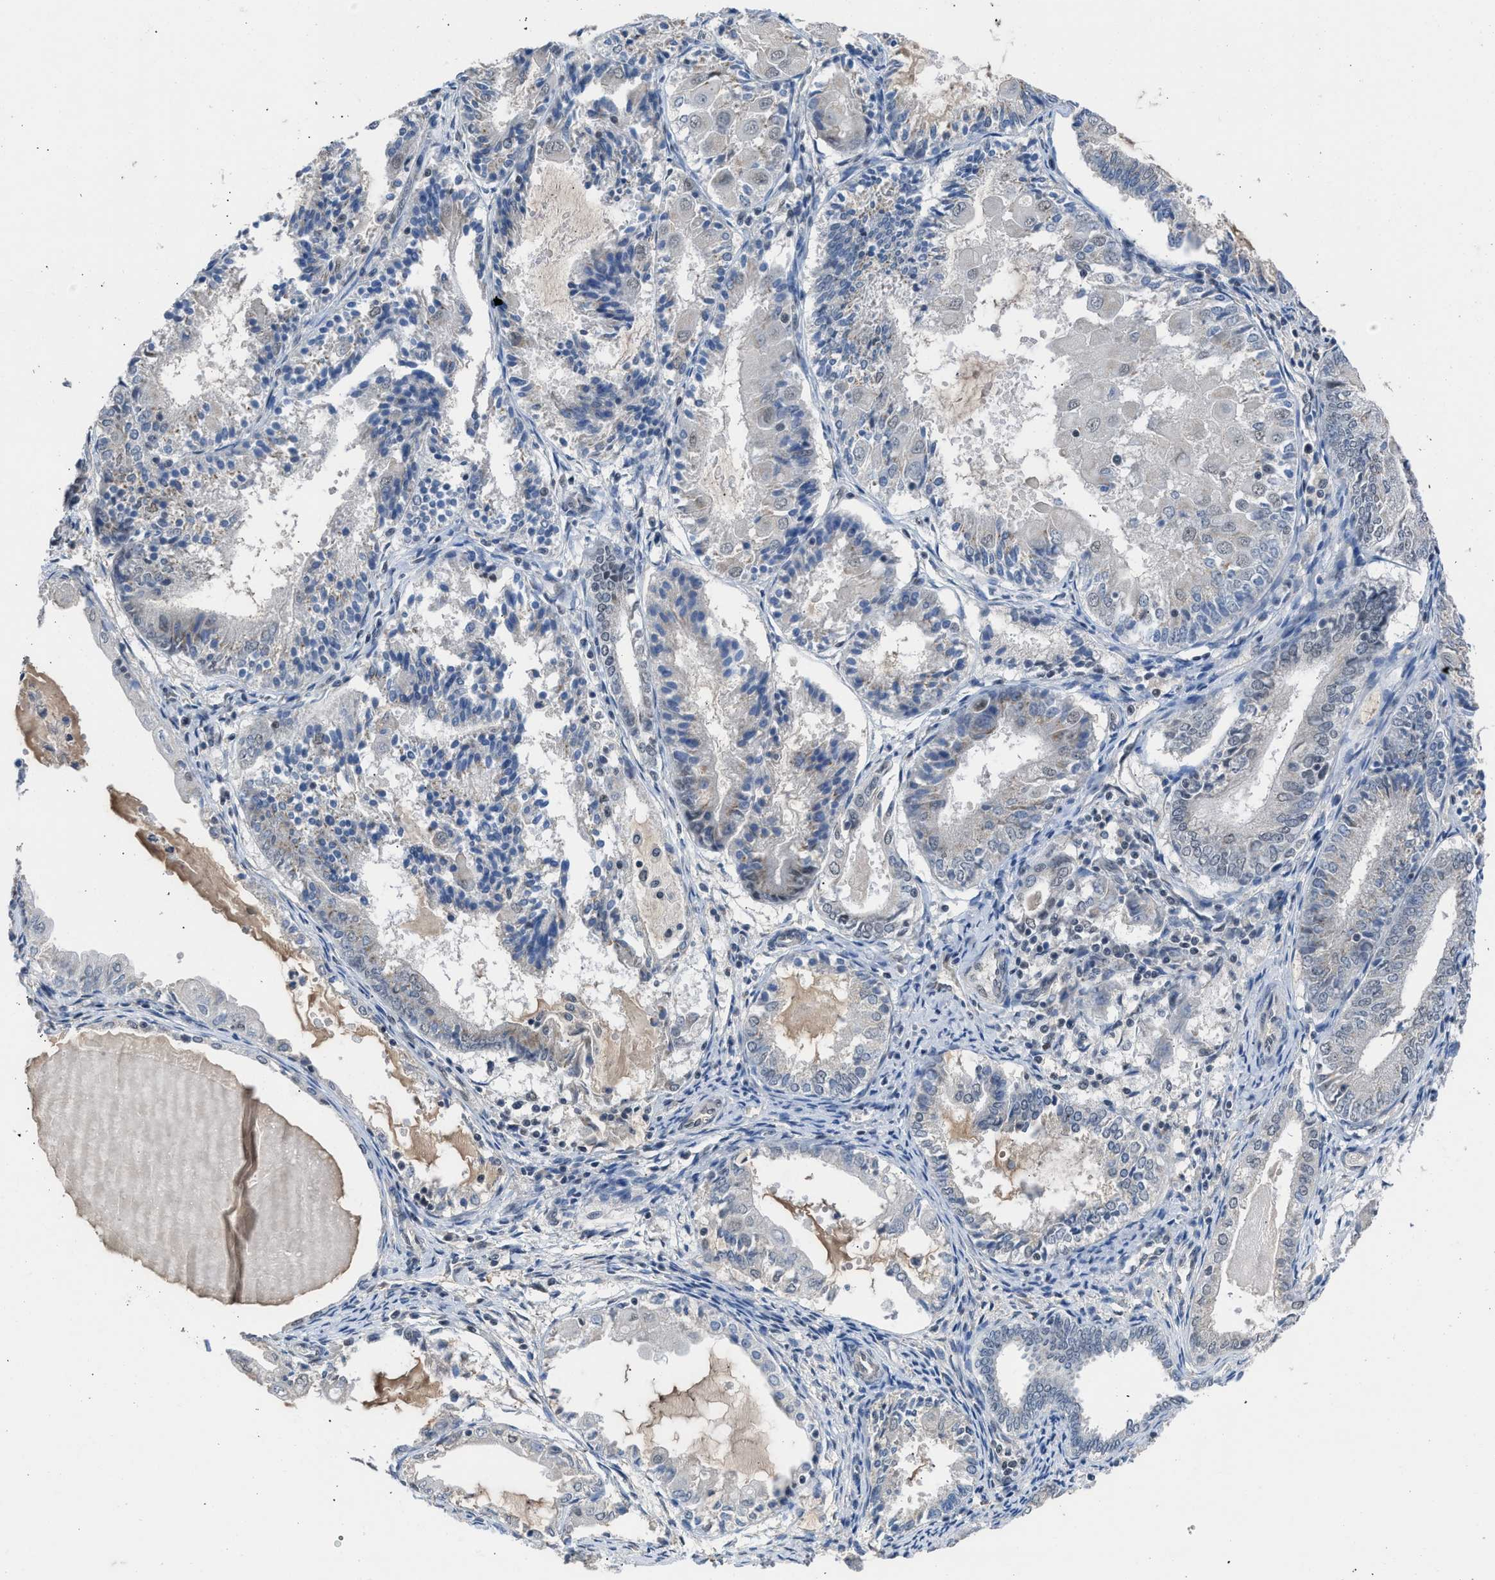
{"staining": {"intensity": "weak", "quantity": "<25%", "location": "cytoplasmic/membranous"}, "tissue": "endometrial cancer", "cell_type": "Tumor cells", "image_type": "cancer", "snomed": [{"axis": "morphology", "description": "Adenocarcinoma, NOS"}, {"axis": "topography", "description": "Endometrium"}], "caption": "Tumor cells show no significant positivity in endometrial adenocarcinoma.", "gene": "TERF2IP", "patient": {"sex": "female", "age": 81}}